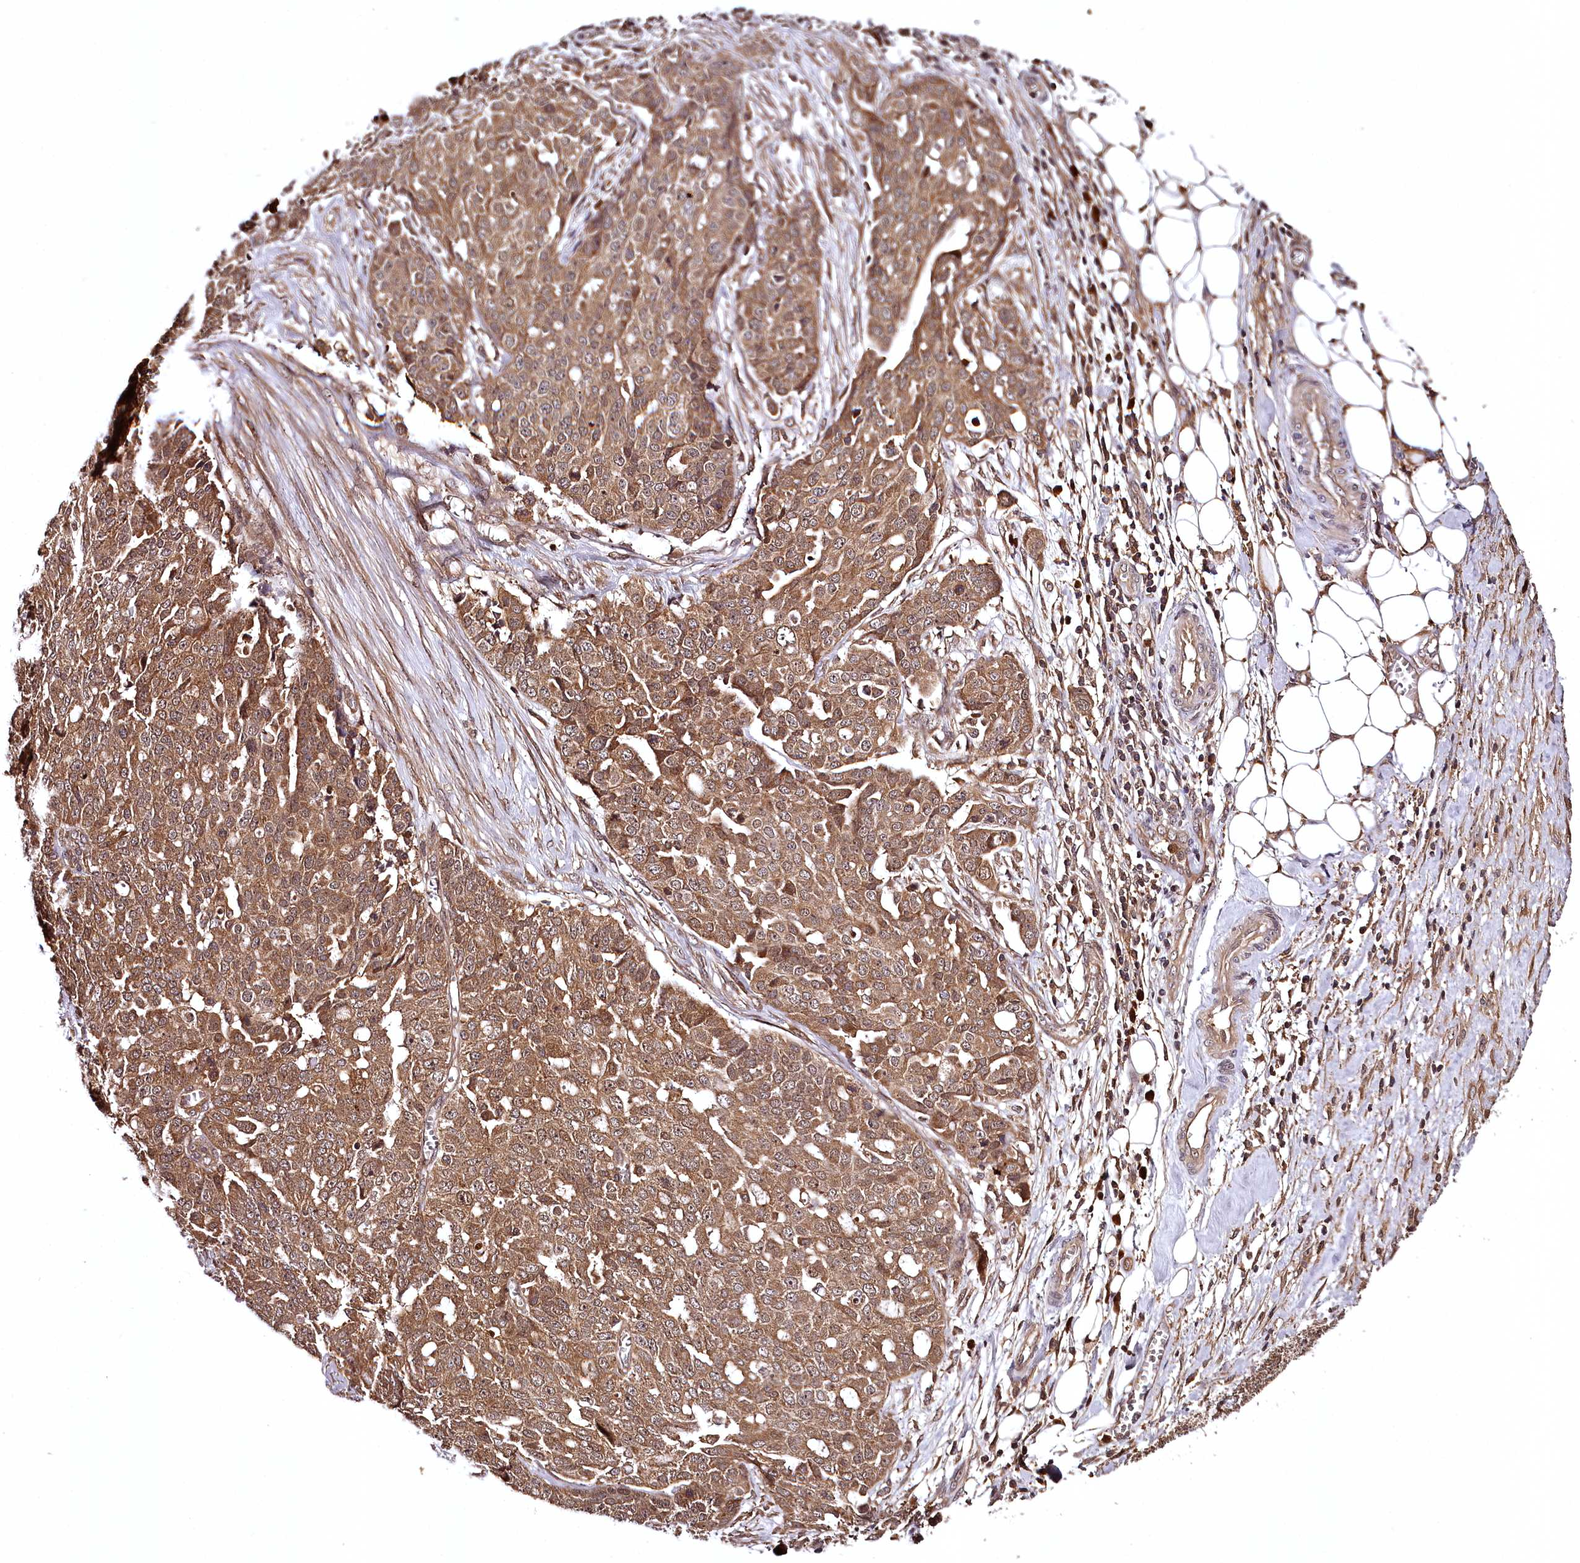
{"staining": {"intensity": "moderate", "quantity": ">75%", "location": "cytoplasmic/membranous"}, "tissue": "ovarian cancer", "cell_type": "Tumor cells", "image_type": "cancer", "snomed": [{"axis": "morphology", "description": "Cystadenocarcinoma, serous, NOS"}, {"axis": "topography", "description": "Soft tissue"}, {"axis": "topography", "description": "Ovary"}], "caption": "Ovarian serous cystadenocarcinoma stained for a protein shows moderate cytoplasmic/membranous positivity in tumor cells.", "gene": "TTC12", "patient": {"sex": "female", "age": 57}}